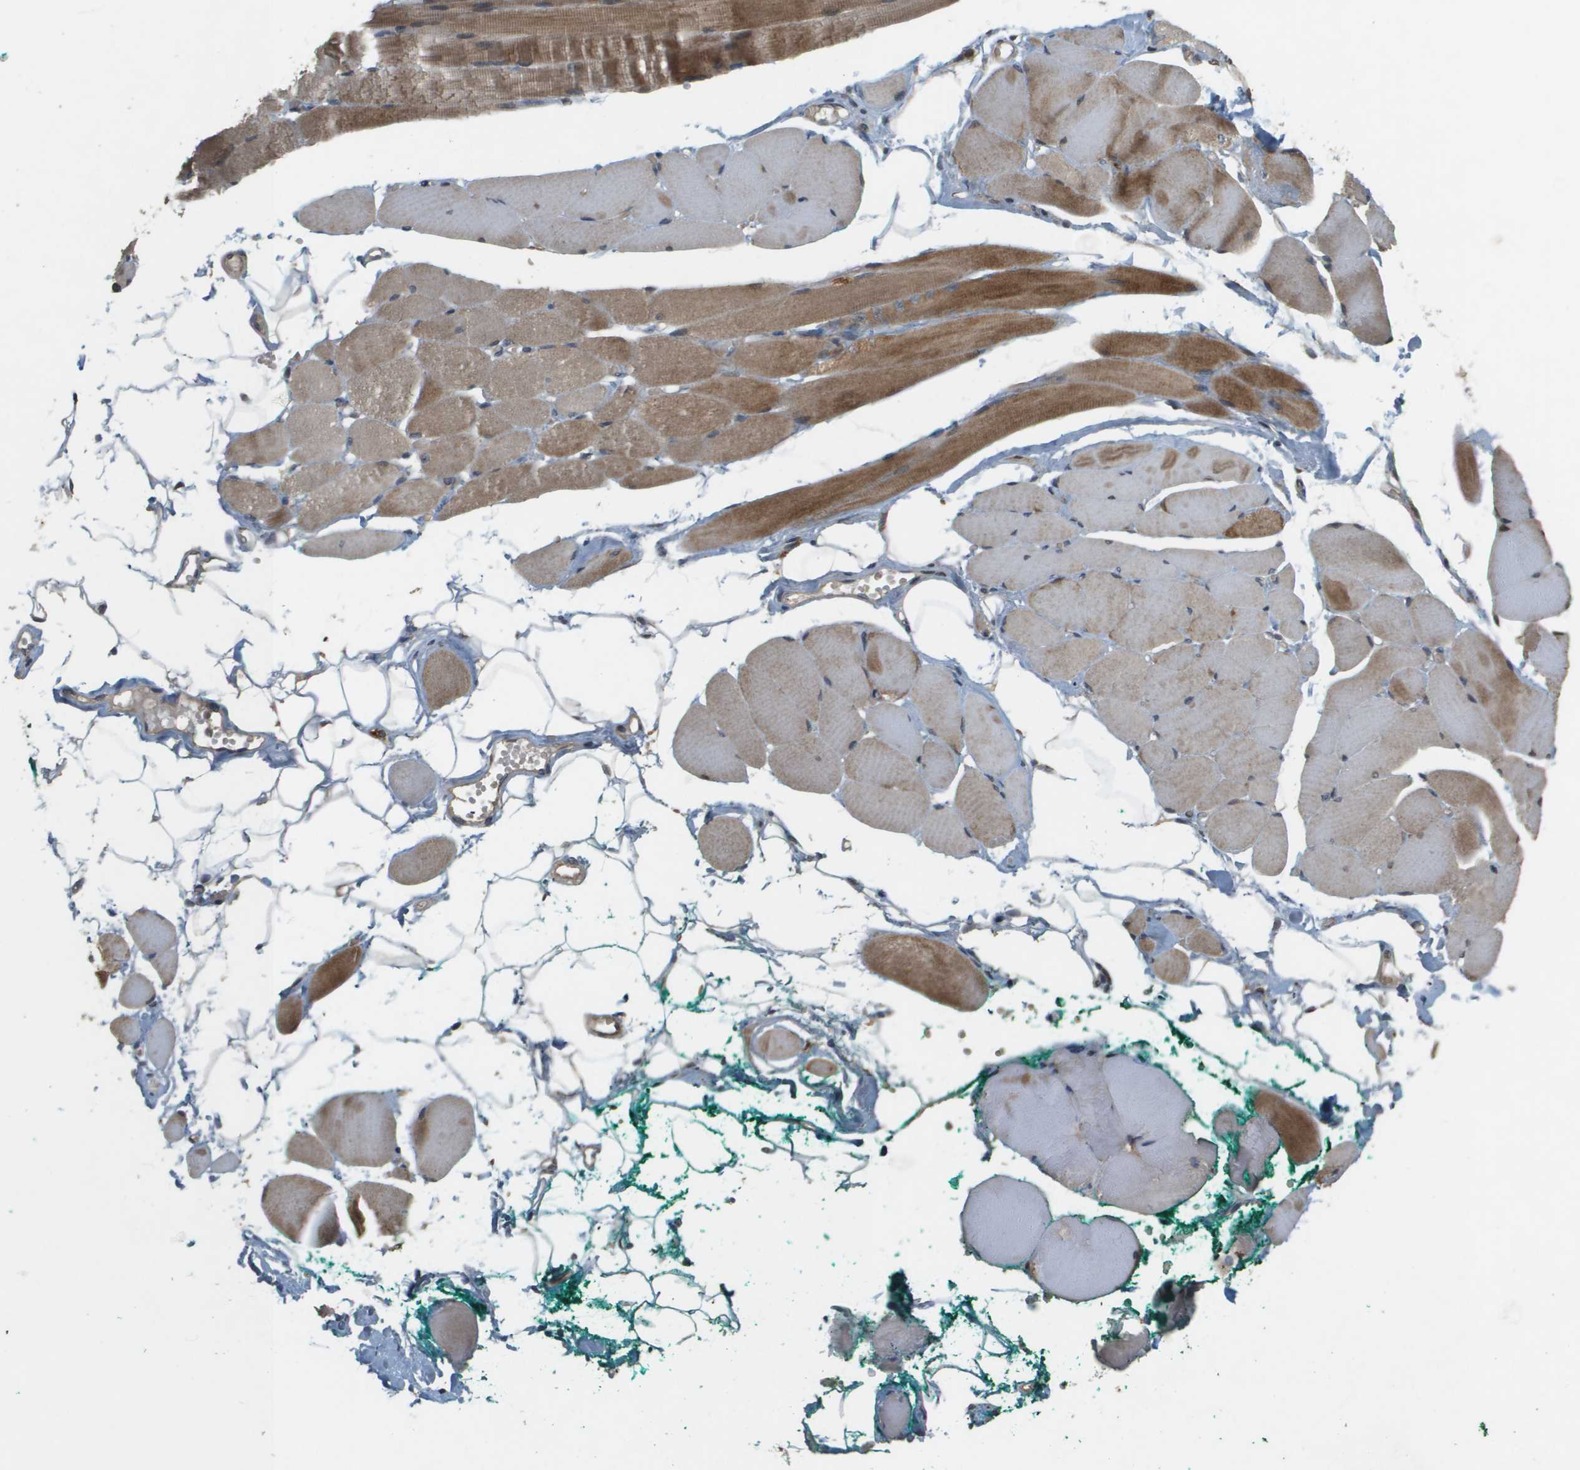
{"staining": {"intensity": "moderate", "quantity": ">75%", "location": "cytoplasmic/membranous"}, "tissue": "skeletal muscle", "cell_type": "Myocytes", "image_type": "normal", "snomed": [{"axis": "morphology", "description": "Normal tissue, NOS"}, {"axis": "topography", "description": "Skeletal muscle"}, {"axis": "topography", "description": "Peripheral nerve tissue"}], "caption": "Immunohistochemical staining of normal human skeletal muscle exhibits moderate cytoplasmic/membranous protein positivity in approximately >75% of myocytes.", "gene": "RAB21", "patient": {"sex": "female", "age": 84}}